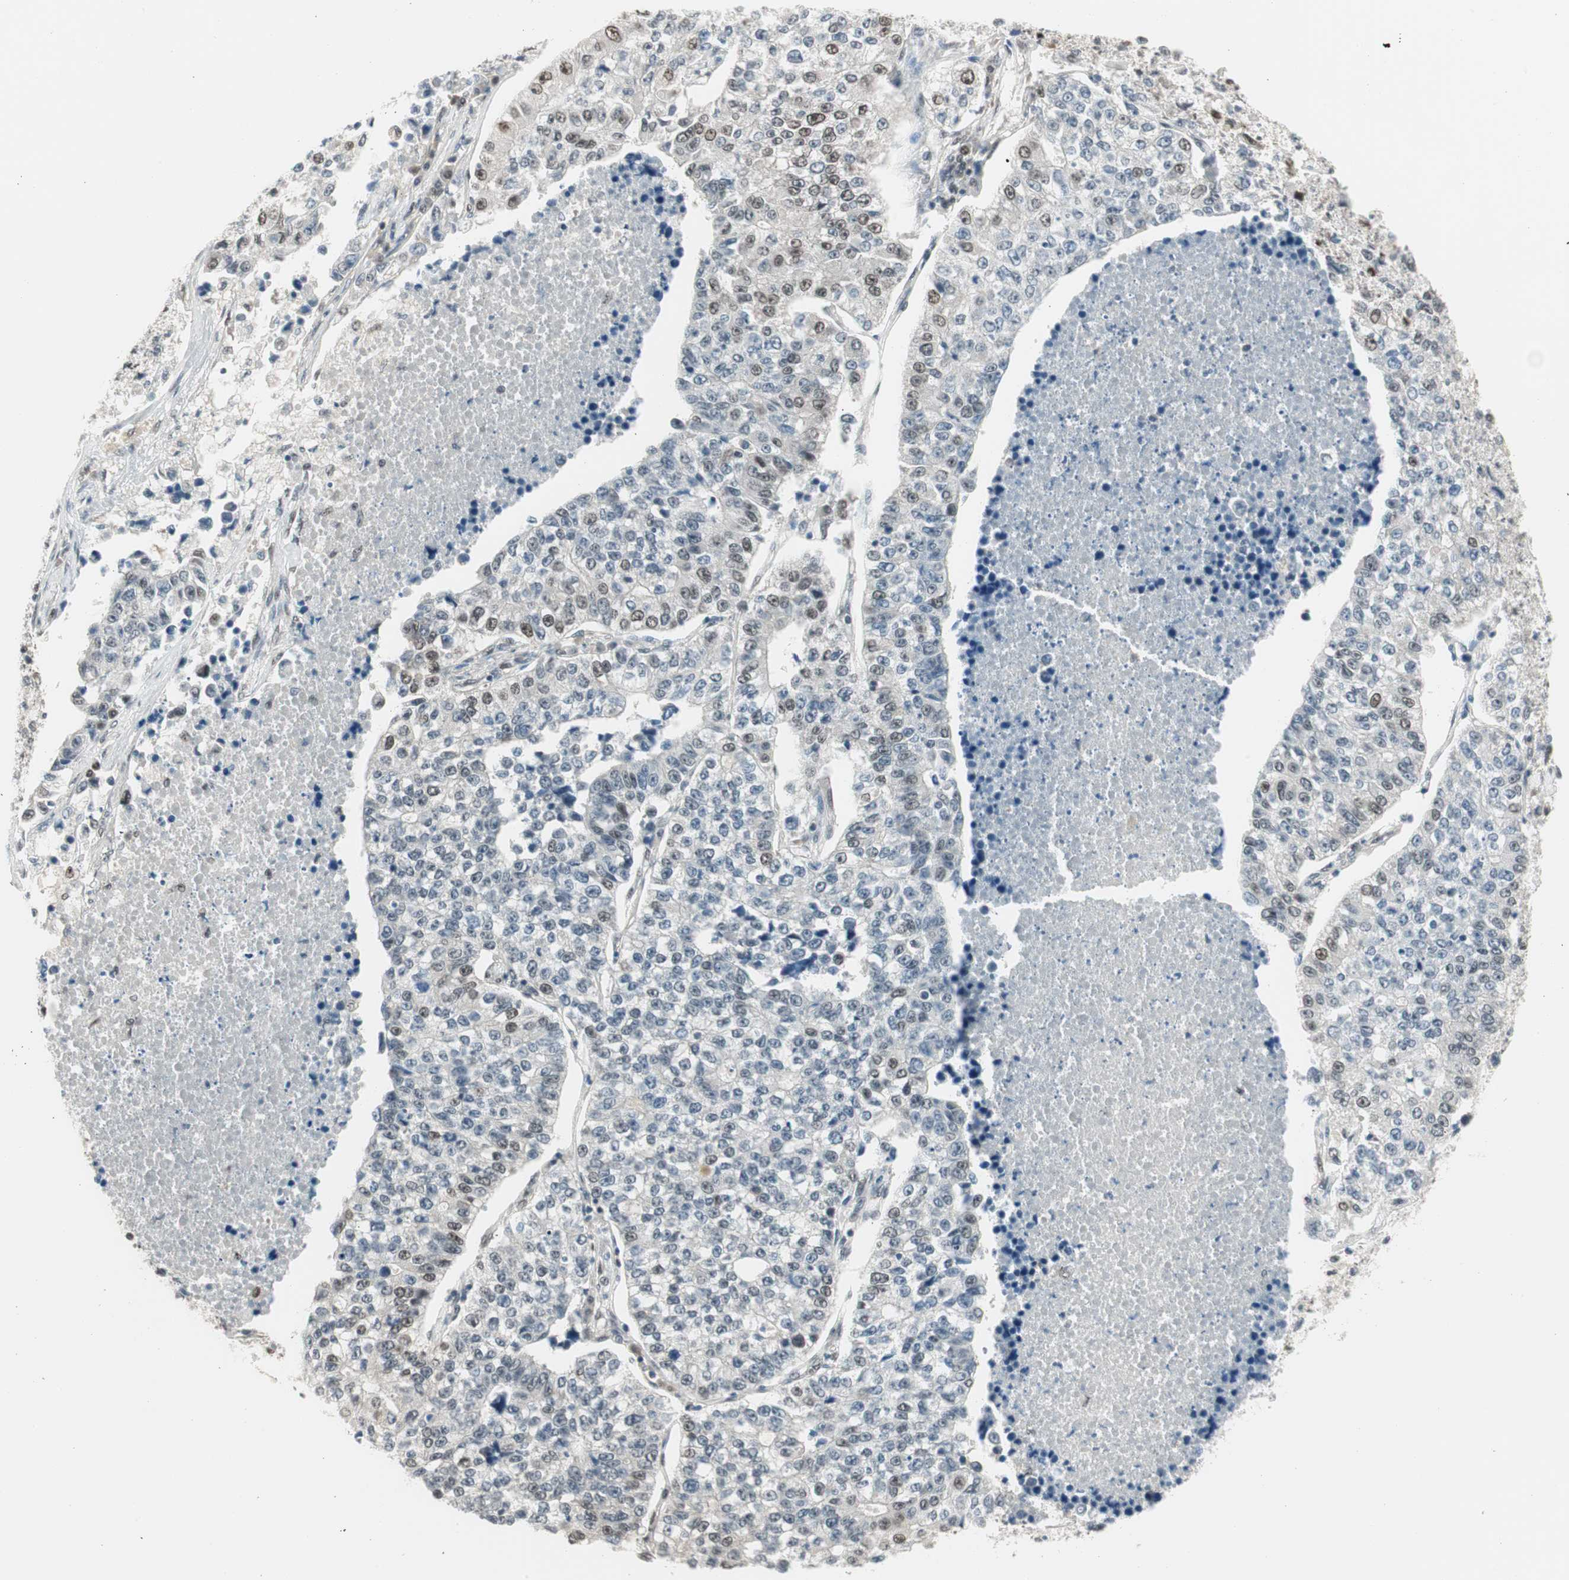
{"staining": {"intensity": "weak", "quantity": "25%-75%", "location": "nuclear"}, "tissue": "lung cancer", "cell_type": "Tumor cells", "image_type": "cancer", "snomed": [{"axis": "morphology", "description": "Adenocarcinoma, NOS"}, {"axis": "topography", "description": "Lung"}], "caption": "Approximately 25%-75% of tumor cells in human lung cancer reveal weak nuclear protein staining as visualized by brown immunohistochemical staining.", "gene": "LONP2", "patient": {"sex": "male", "age": 49}}